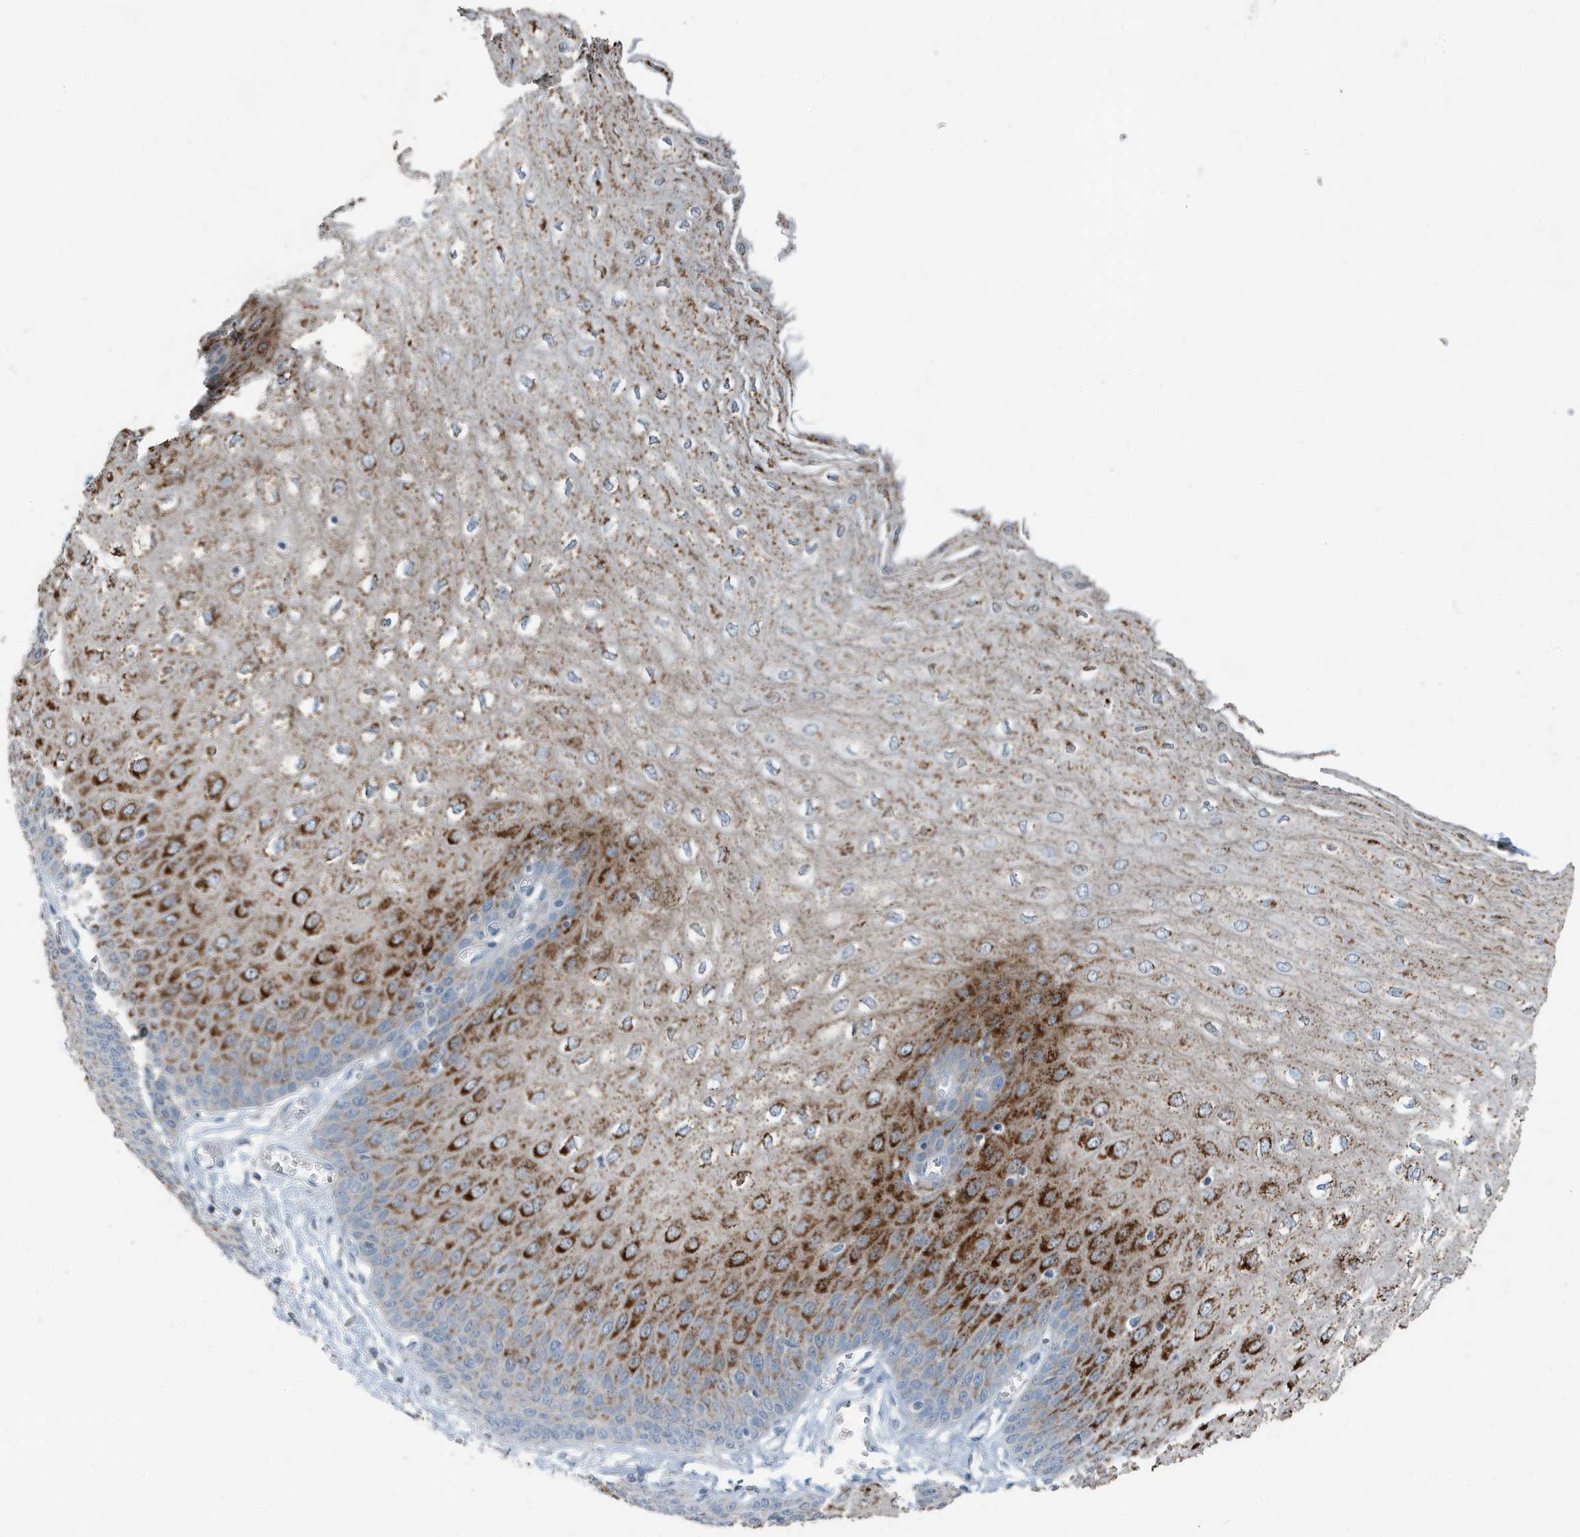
{"staining": {"intensity": "strong", "quantity": "25%-75%", "location": "cytoplasmic/membranous"}, "tissue": "esophagus", "cell_type": "Squamous epithelial cells", "image_type": "normal", "snomed": [{"axis": "morphology", "description": "Normal tissue, NOS"}, {"axis": "topography", "description": "Esophagus"}], "caption": "Protein staining of unremarkable esophagus shows strong cytoplasmic/membranous positivity in approximately 25%-75% of squamous epithelial cells.", "gene": "FAM162A", "patient": {"sex": "male", "age": 60}}